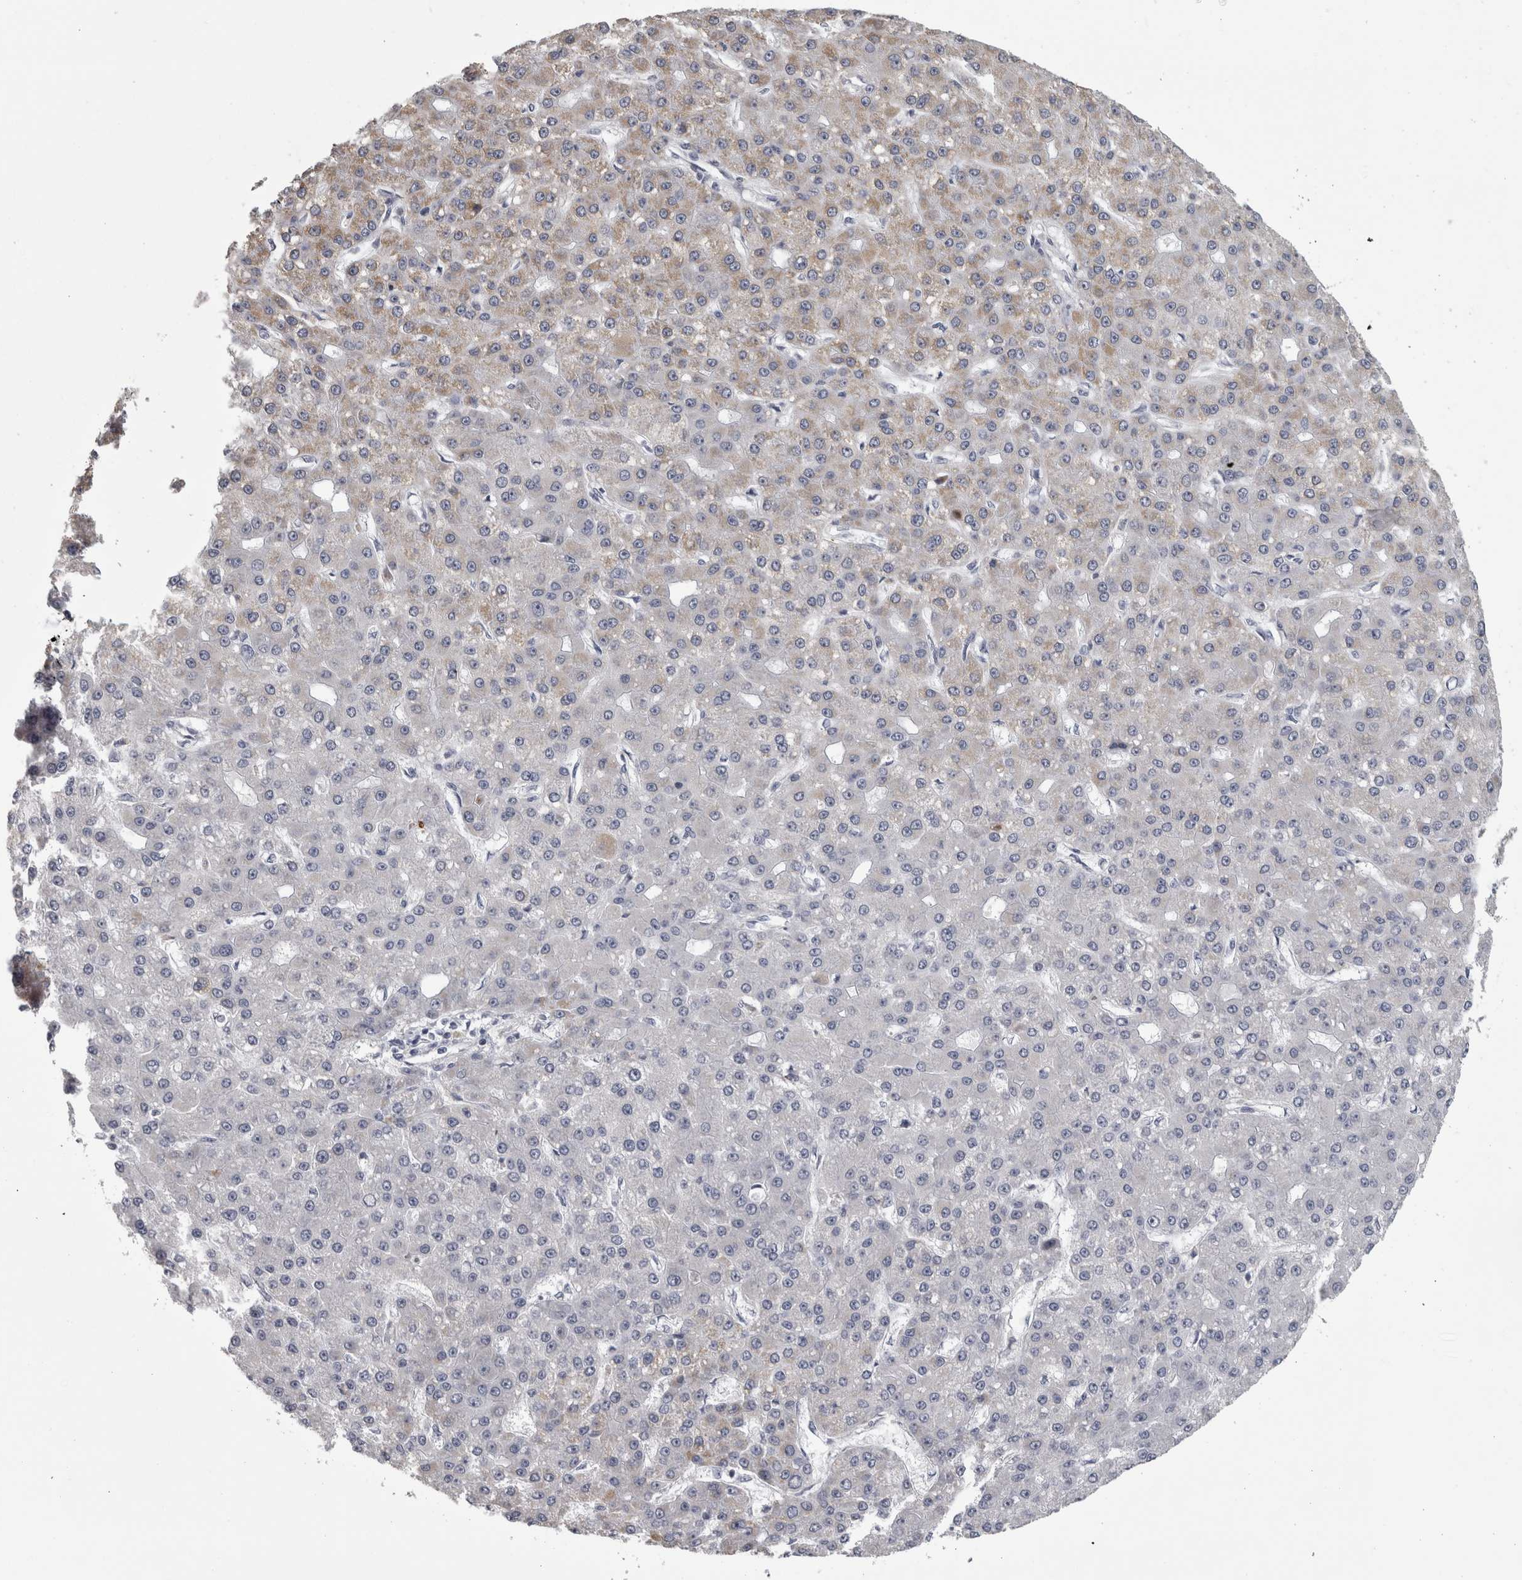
{"staining": {"intensity": "moderate", "quantity": "25%-75%", "location": "cytoplasmic/membranous"}, "tissue": "liver cancer", "cell_type": "Tumor cells", "image_type": "cancer", "snomed": [{"axis": "morphology", "description": "Carcinoma, Hepatocellular, NOS"}, {"axis": "topography", "description": "Liver"}], "caption": "The histopathology image shows immunohistochemical staining of hepatocellular carcinoma (liver). There is moderate cytoplasmic/membranous positivity is identified in approximately 25%-75% of tumor cells.", "gene": "DBT", "patient": {"sex": "male", "age": 67}}